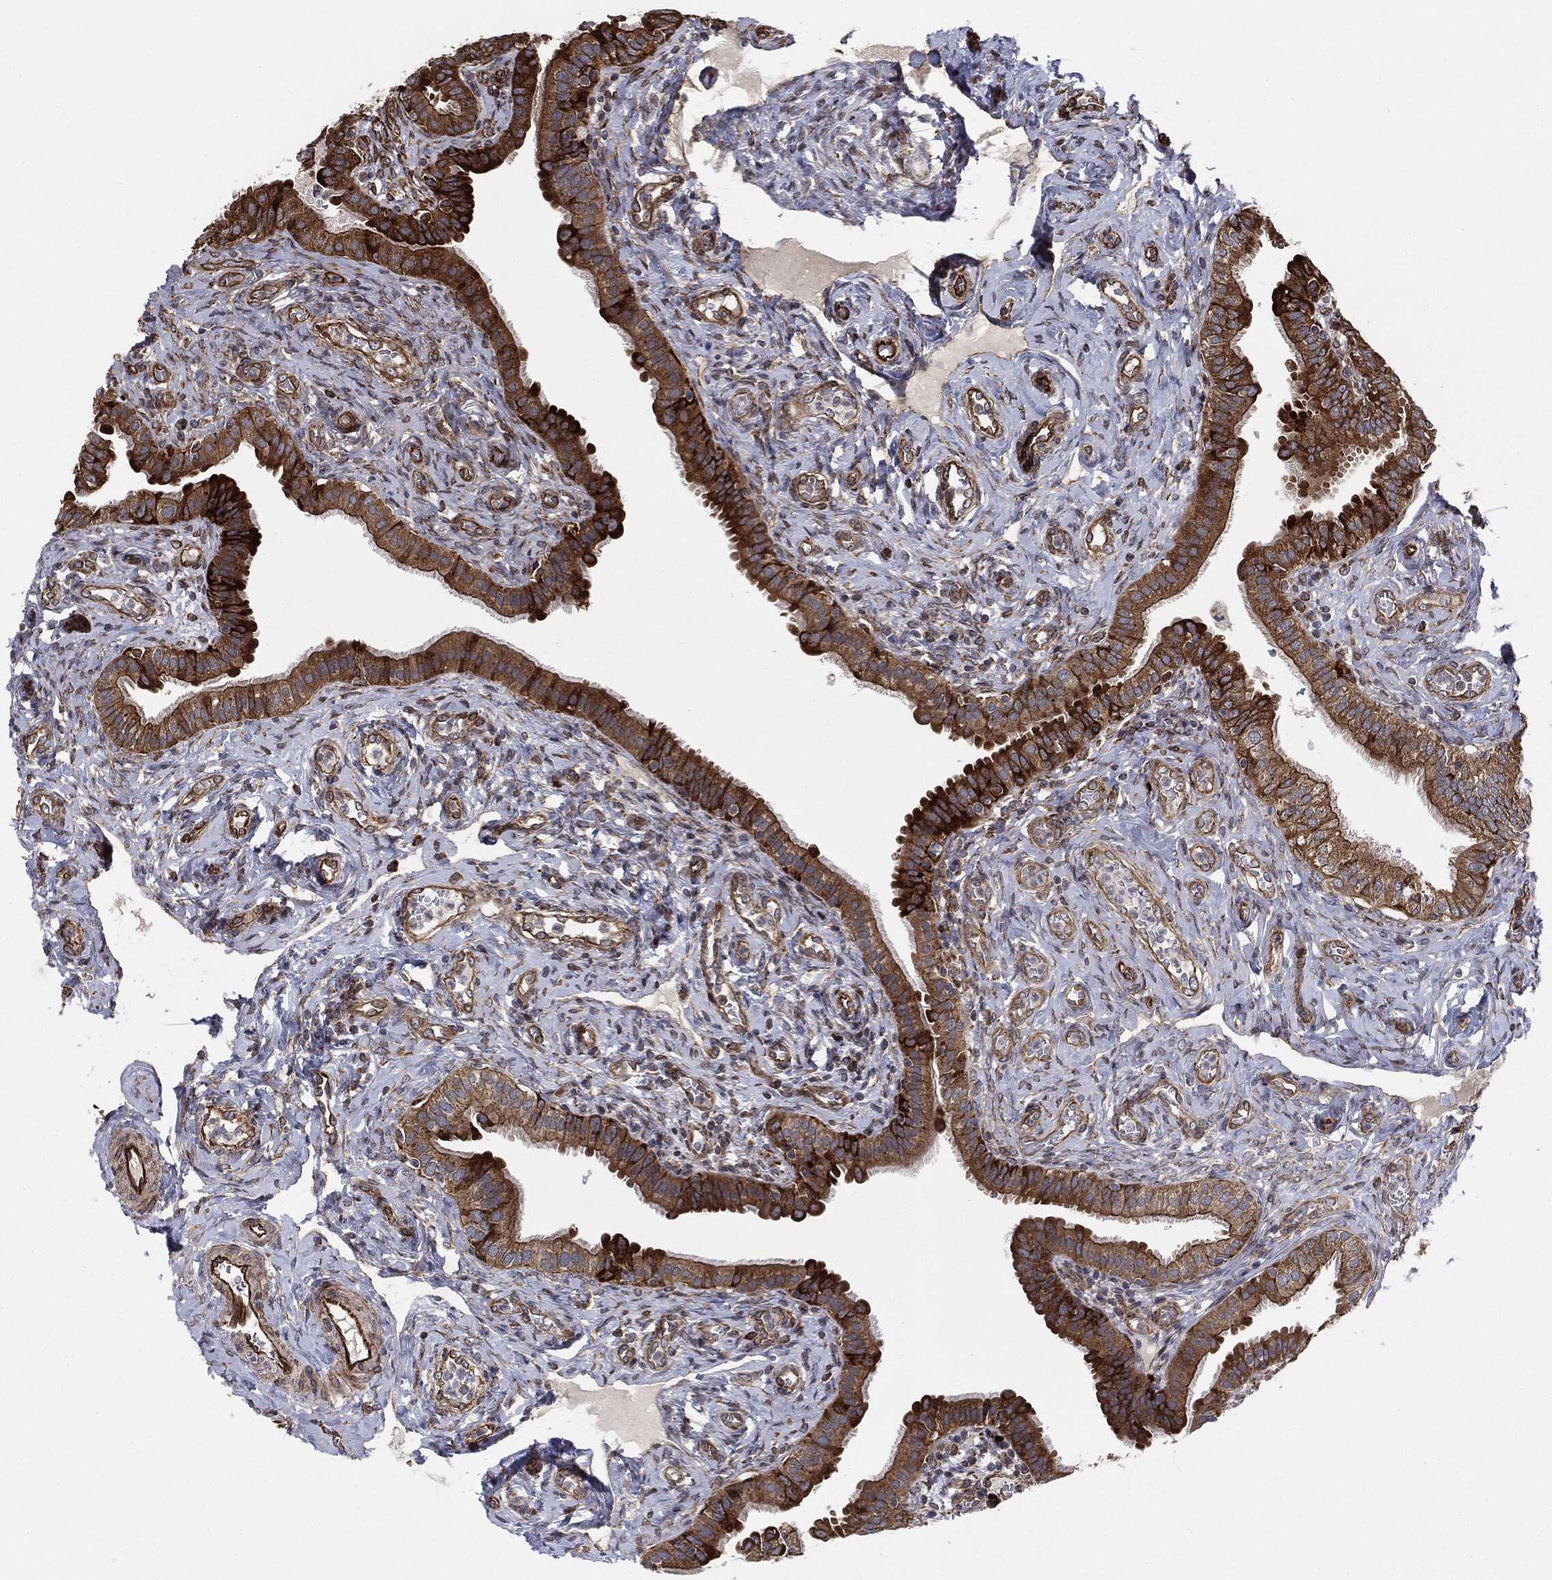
{"staining": {"intensity": "strong", "quantity": ">75%", "location": "cytoplasmic/membranous"}, "tissue": "fallopian tube", "cell_type": "Glandular cells", "image_type": "normal", "snomed": [{"axis": "morphology", "description": "Normal tissue, NOS"}, {"axis": "topography", "description": "Fallopian tube"}], "caption": "Fallopian tube was stained to show a protein in brown. There is high levels of strong cytoplasmic/membranous positivity in about >75% of glandular cells. (brown staining indicates protein expression, while blue staining denotes nuclei).", "gene": "CYLD", "patient": {"sex": "female", "age": 41}}